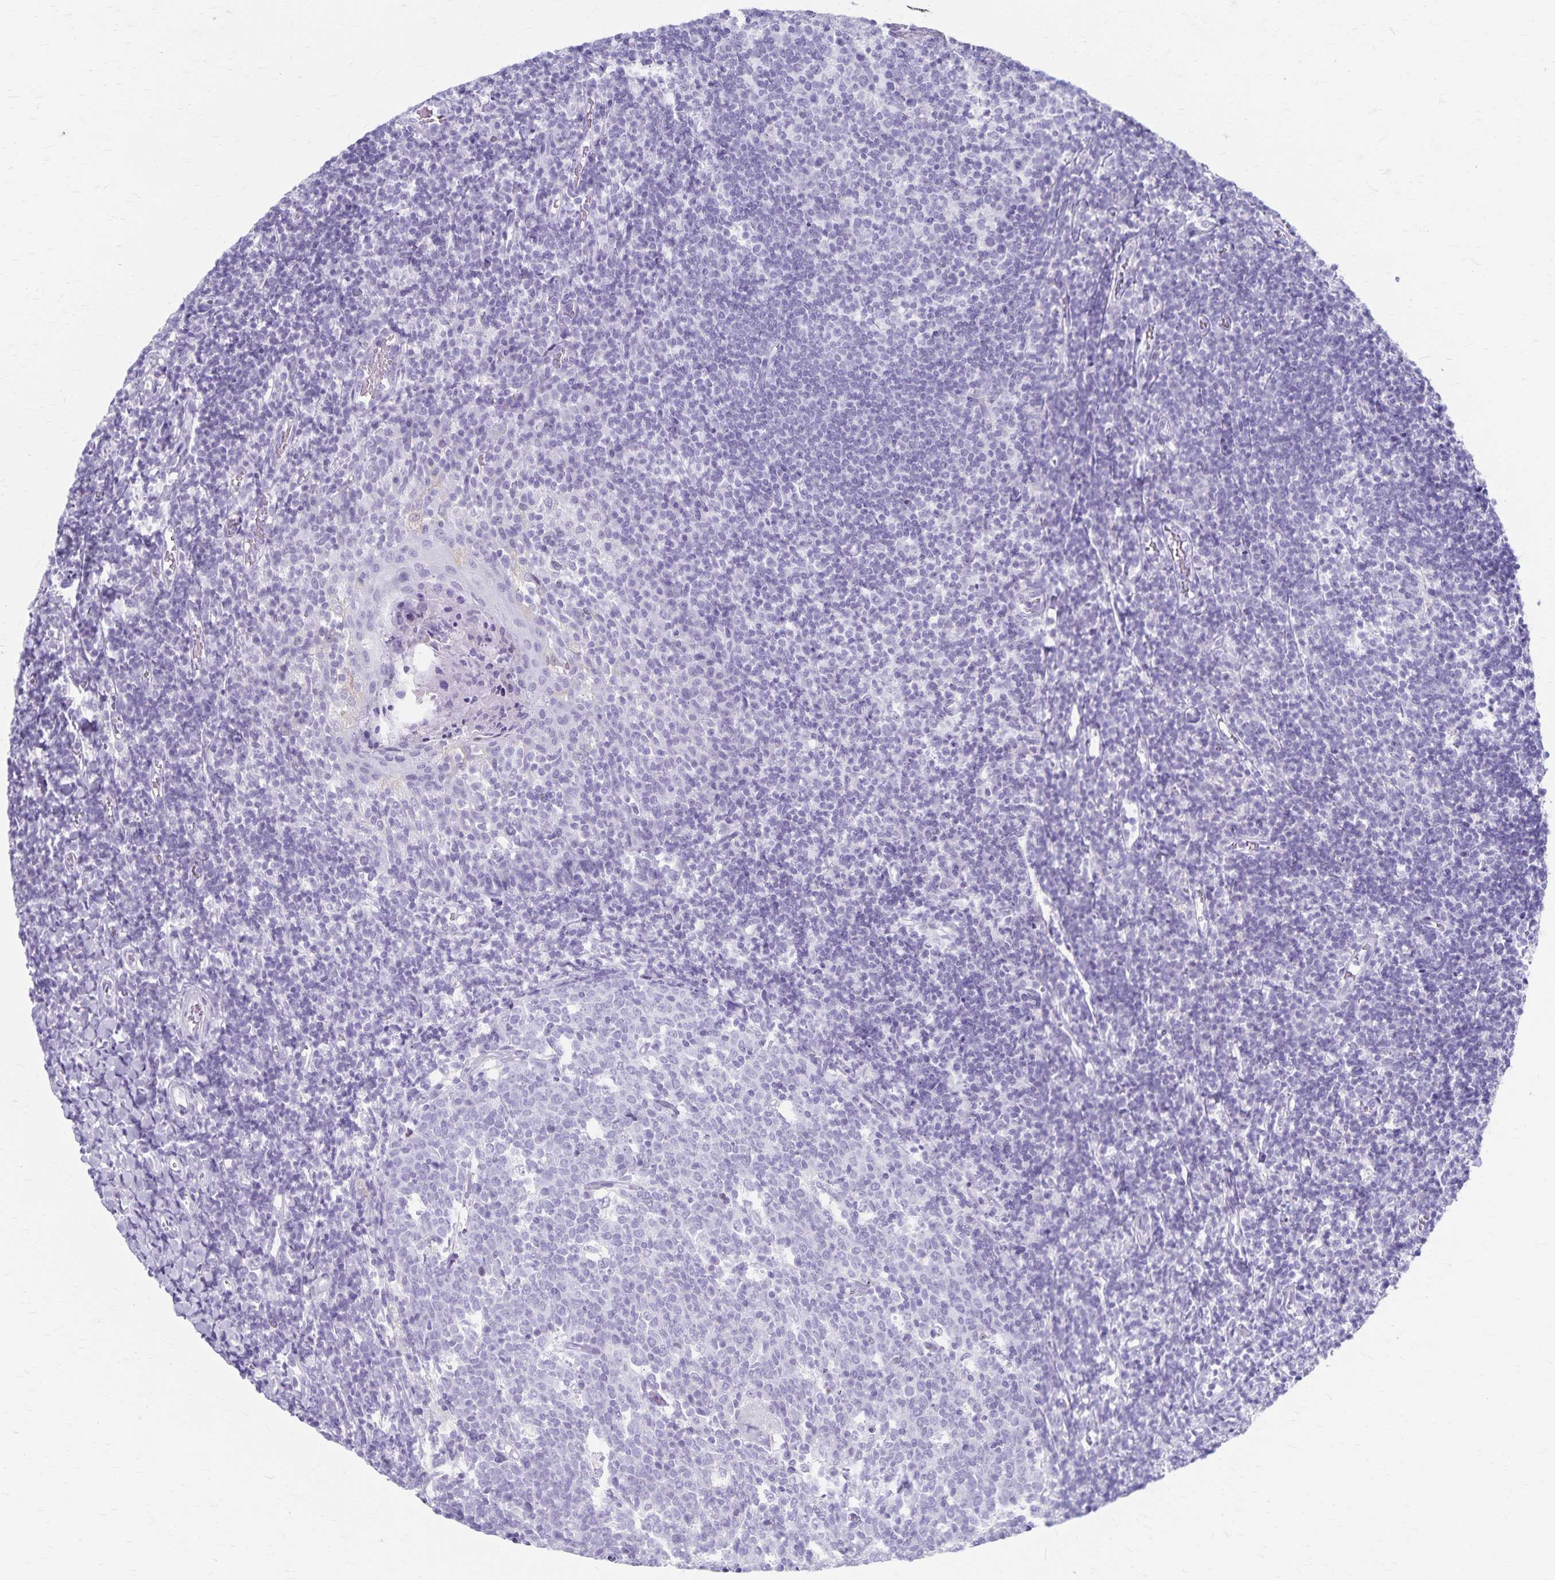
{"staining": {"intensity": "negative", "quantity": "none", "location": "none"}, "tissue": "tonsil", "cell_type": "Germinal center cells", "image_type": "normal", "snomed": [{"axis": "morphology", "description": "Normal tissue, NOS"}, {"axis": "topography", "description": "Tonsil"}], "caption": "High magnification brightfield microscopy of benign tonsil stained with DAB (brown) and counterstained with hematoxylin (blue): germinal center cells show no significant staining.", "gene": "GPBAR1", "patient": {"sex": "female", "age": 10}}